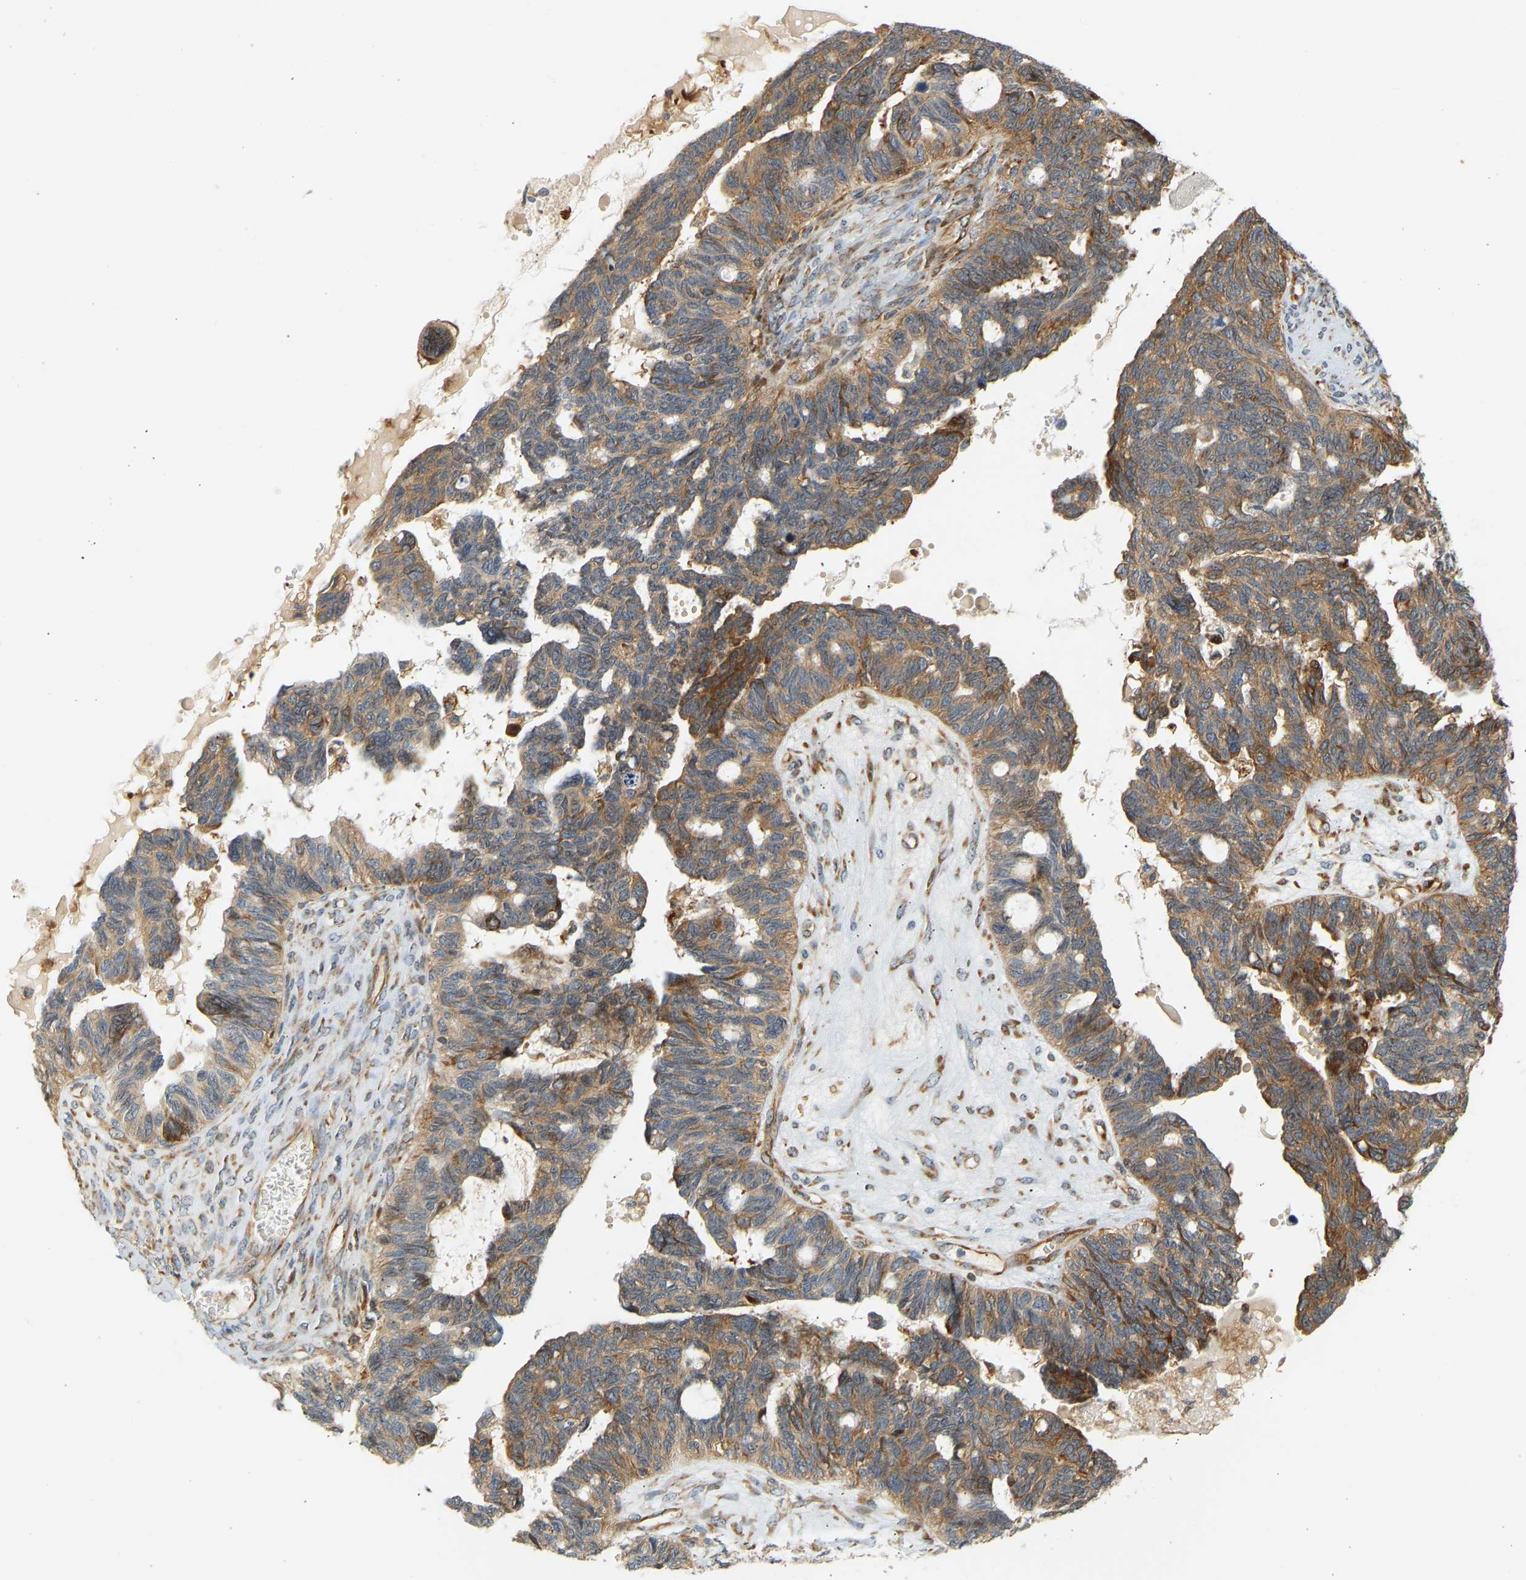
{"staining": {"intensity": "strong", "quantity": ">75%", "location": "cytoplasmic/membranous"}, "tissue": "ovarian cancer", "cell_type": "Tumor cells", "image_type": "cancer", "snomed": [{"axis": "morphology", "description": "Cystadenocarcinoma, serous, NOS"}, {"axis": "topography", "description": "Ovary"}], "caption": "Immunohistochemical staining of human ovarian serous cystadenocarcinoma reveals high levels of strong cytoplasmic/membranous protein staining in about >75% of tumor cells.", "gene": "RPS14", "patient": {"sex": "female", "age": 79}}